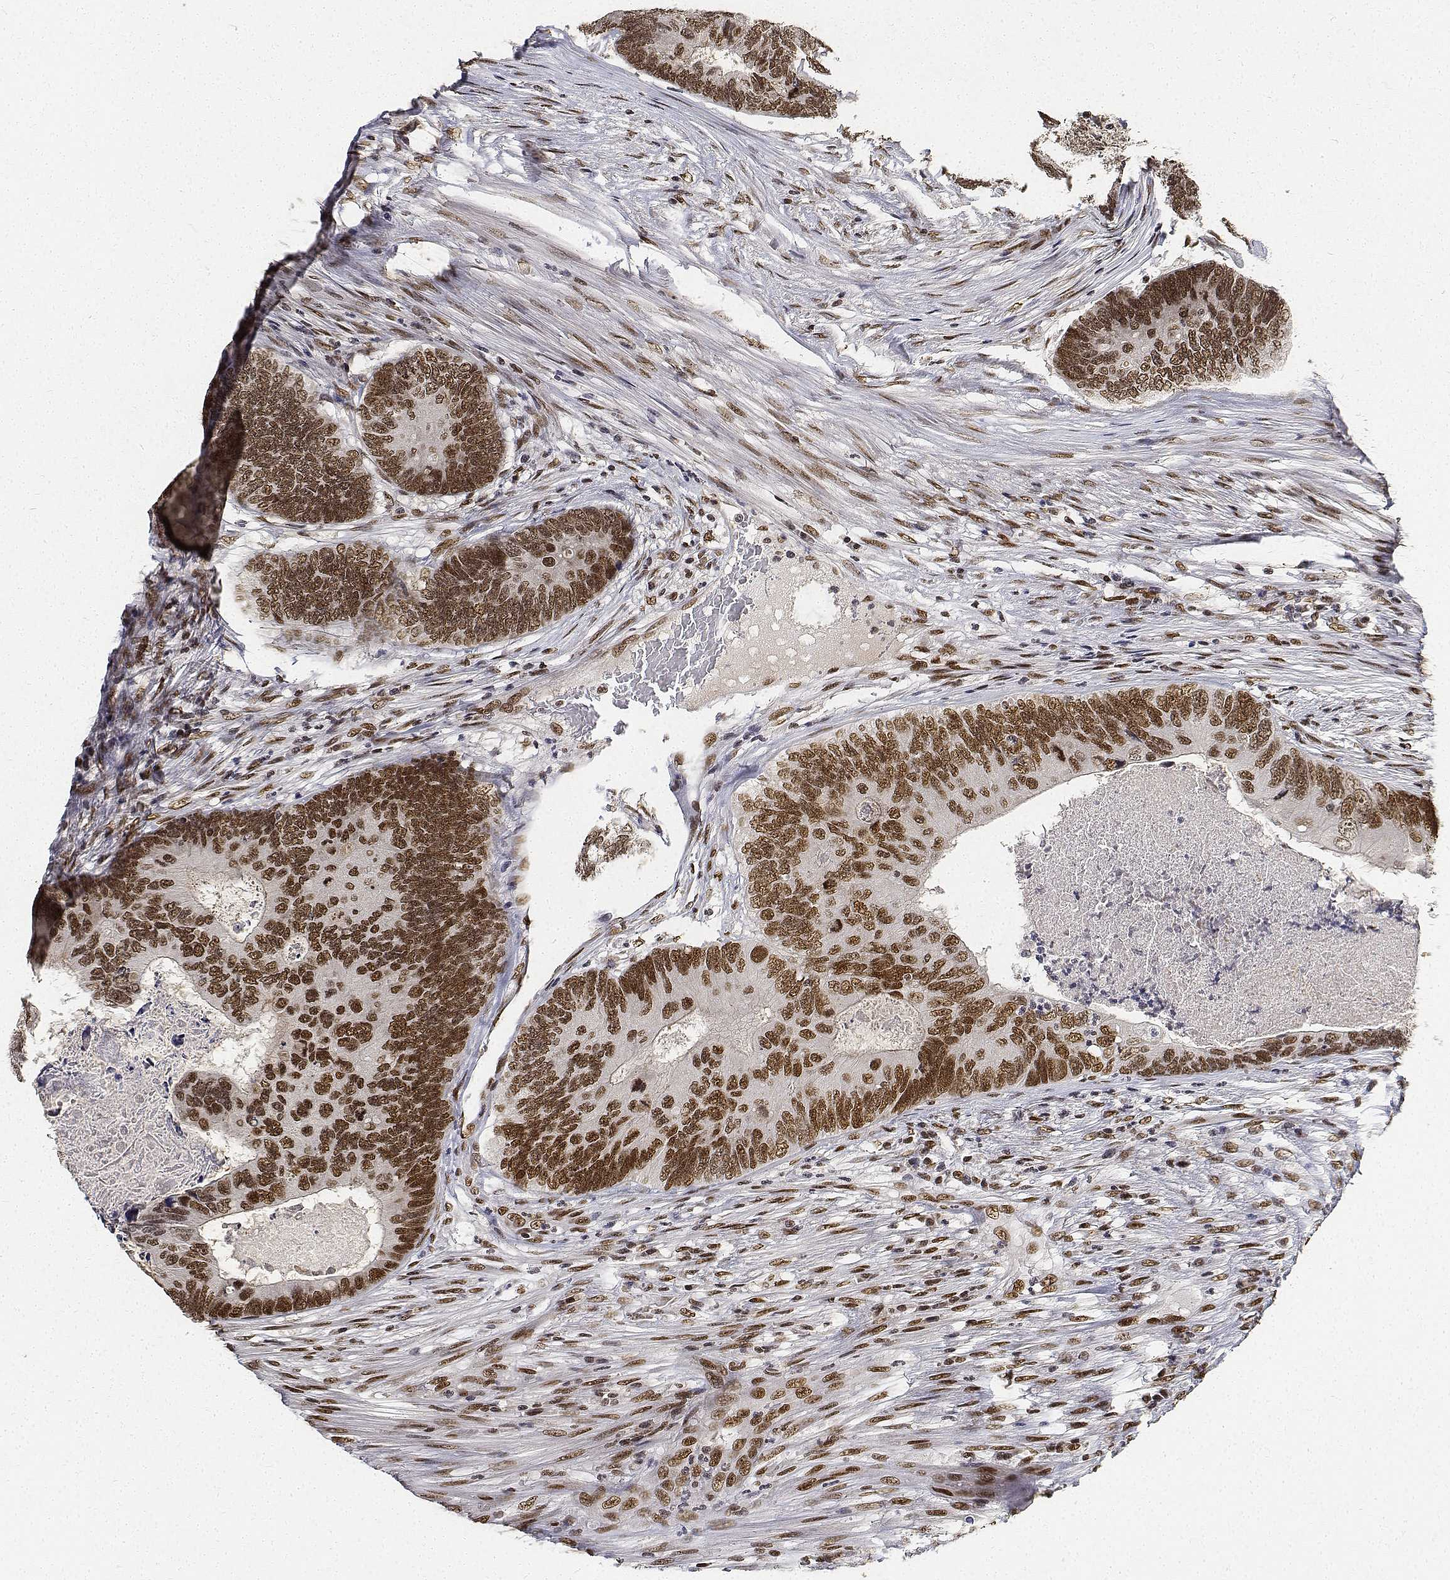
{"staining": {"intensity": "moderate", "quantity": "25%-75%", "location": "nuclear"}, "tissue": "colorectal cancer", "cell_type": "Tumor cells", "image_type": "cancer", "snomed": [{"axis": "morphology", "description": "Adenocarcinoma, NOS"}, {"axis": "topography", "description": "Colon"}], "caption": "High-power microscopy captured an immunohistochemistry (IHC) micrograph of adenocarcinoma (colorectal), revealing moderate nuclear expression in about 25%-75% of tumor cells.", "gene": "ATRX", "patient": {"sex": "female", "age": 67}}